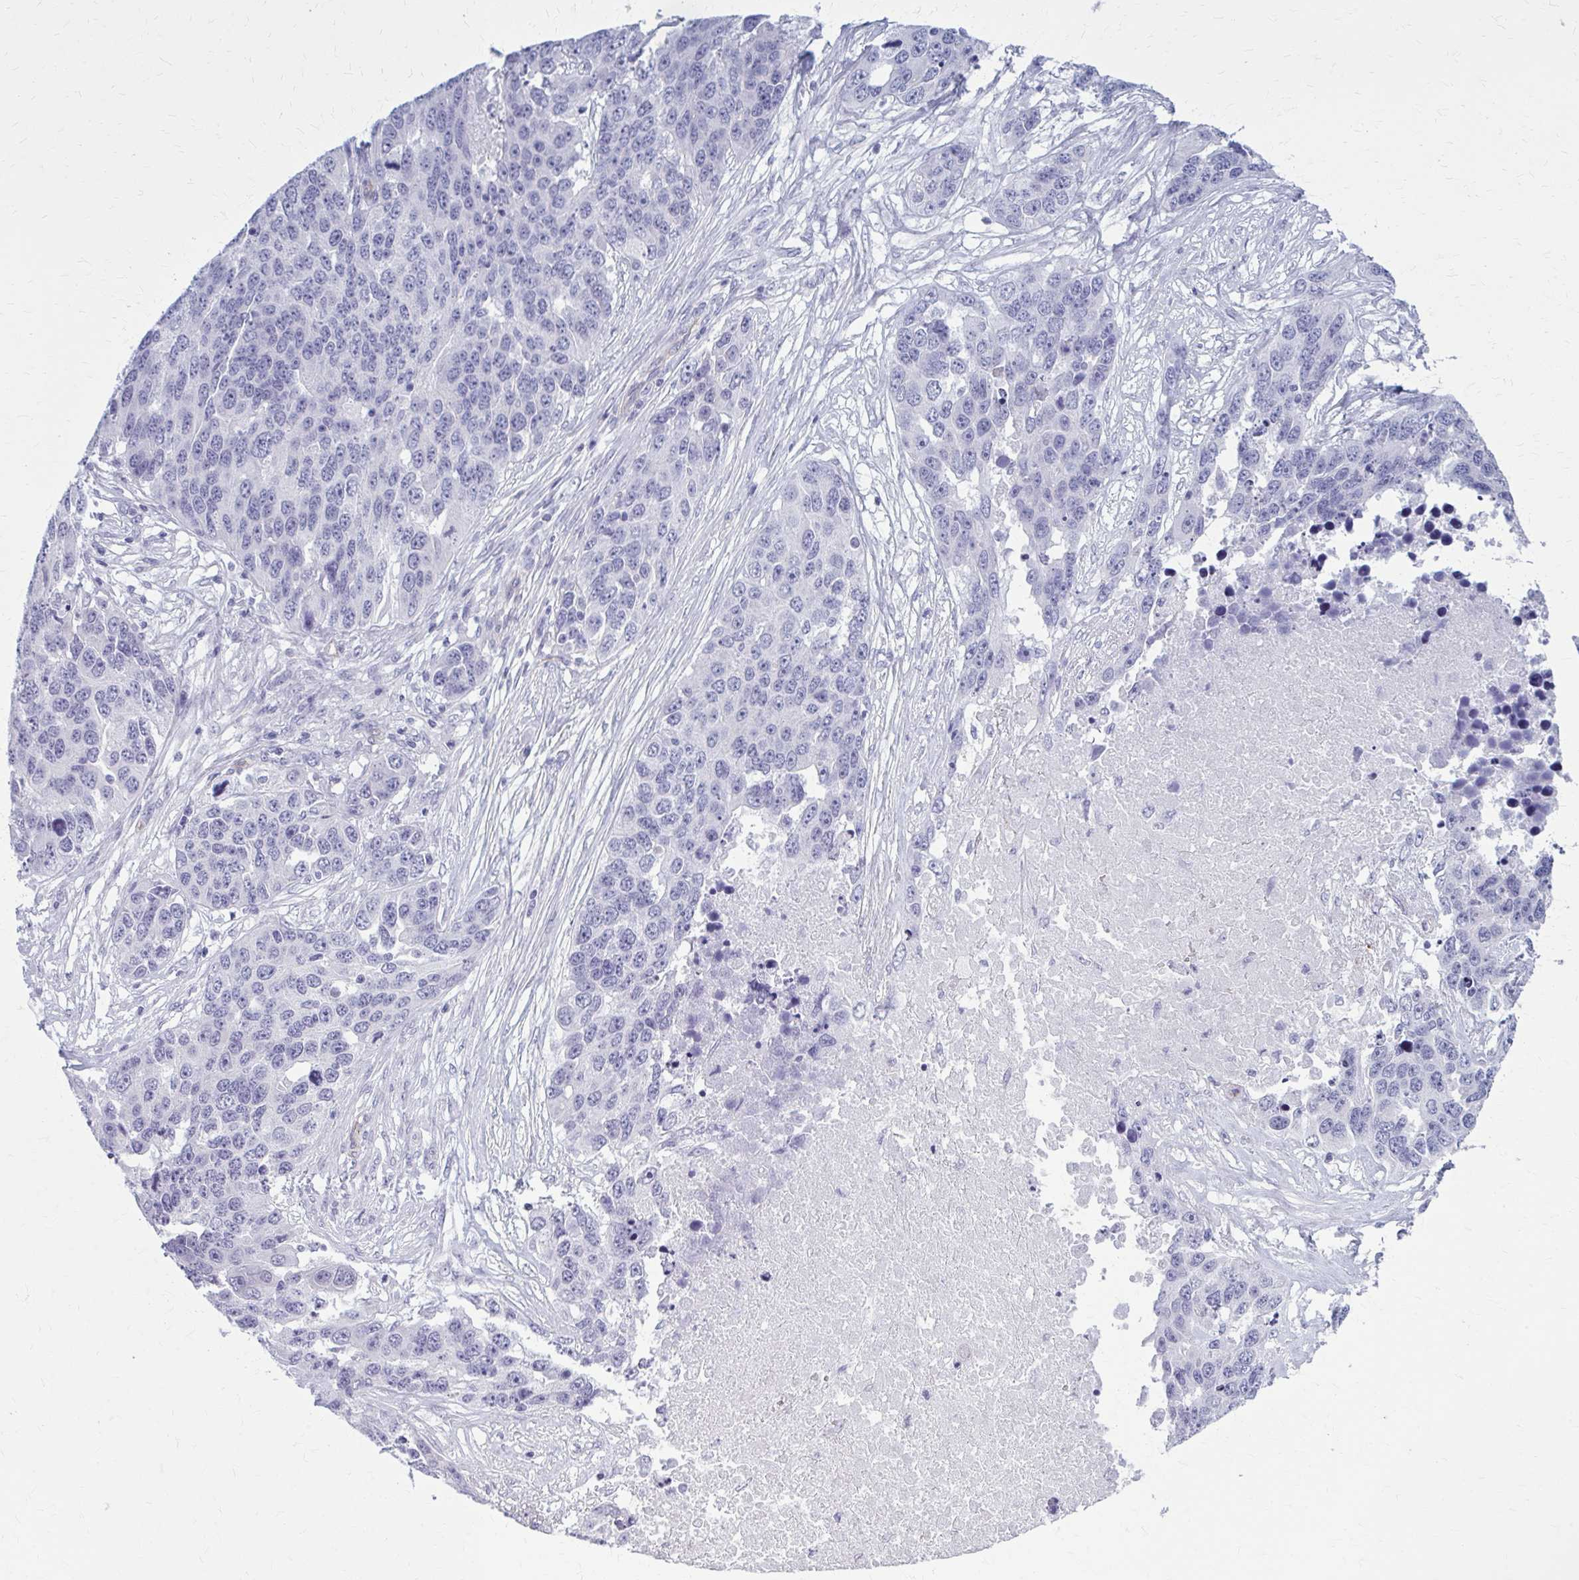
{"staining": {"intensity": "negative", "quantity": "none", "location": "none"}, "tissue": "ovarian cancer", "cell_type": "Tumor cells", "image_type": "cancer", "snomed": [{"axis": "morphology", "description": "Cystadenocarcinoma, serous, NOS"}, {"axis": "topography", "description": "Ovary"}], "caption": "The image shows no significant positivity in tumor cells of ovarian cancer (serous cystadenocarcinoma).", "gene": "CASQ2", "patient": {"sex": "female", "age": 76}}